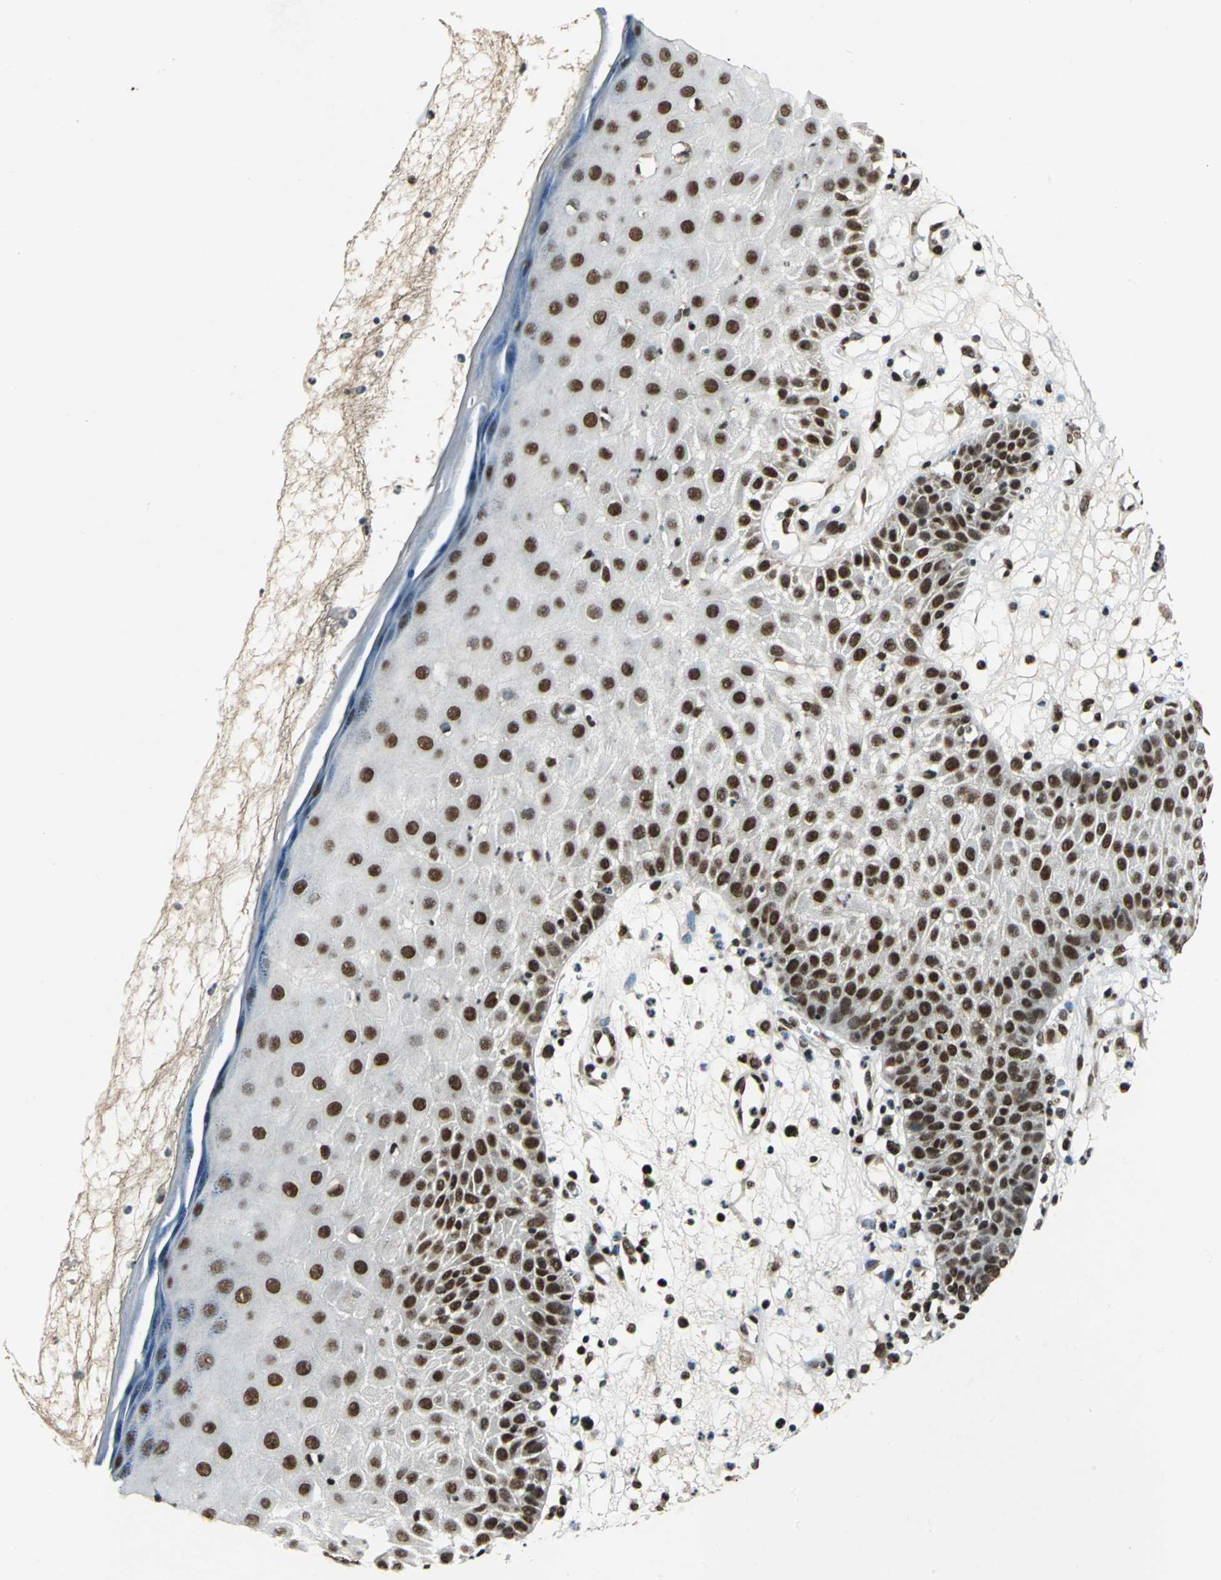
{"staining": {"intensity": "strong", "quantity": ">75%", "location": "nuclear"}, "tissue": "skin cancer", "cell_type": "Tumor cells", "image_type": "cancer", "snomed": [{"axis": "morphology", "description": "Squamous cell carcinoma, NOS"}, {"axis": "topography", "description": "Skin"}], "caption": "About >75% of tumor cells in skin squamous cell carcinoma demonstrate strong nuclear protein positivity as visualized by brown immunohistochemical staining.", "gene": "MTA2", "patient": {"sex": "female", "age": 78}}